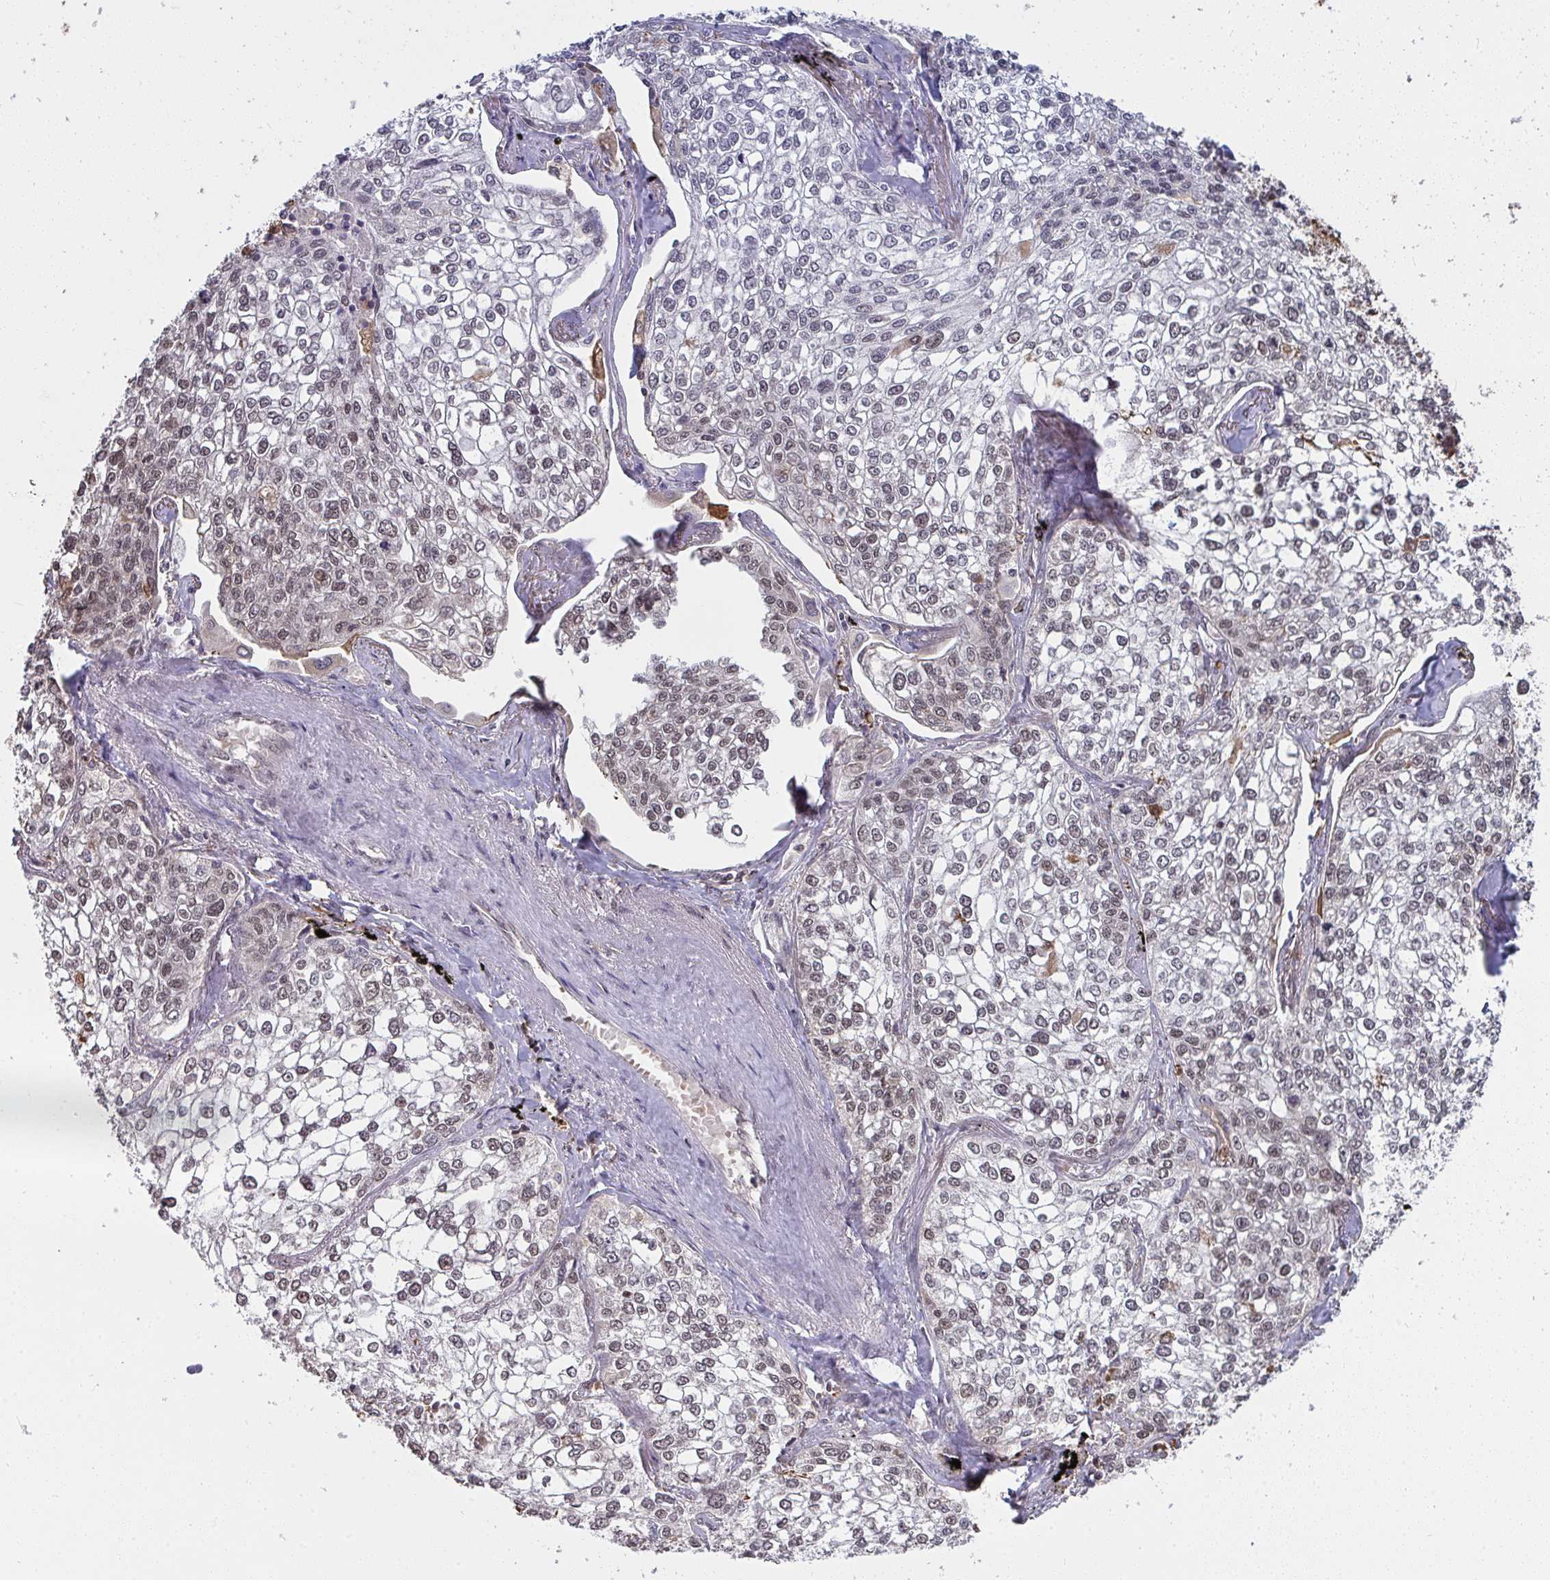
{"staining": {"intensity": "weak", "quantity": "25%-75%", "location": "nuclear"}, "tissue": "lung cancer", "cell_type": "Tumor cells", "image_type": "cancer", "snomed": [{"axis": "morphology", "description": "Squamous cell carcinoma, NOS"}, {"axis": "topography", "description": "Lung"}], "caption": "Protein expression by immunohistochemistry demonstrates weak nuclear expression in about 25%-75% of tumor cells in squamous cell carcinoma (lung).", "gene": "SAP30", "patient": {"sex": "male", "age": 74}}